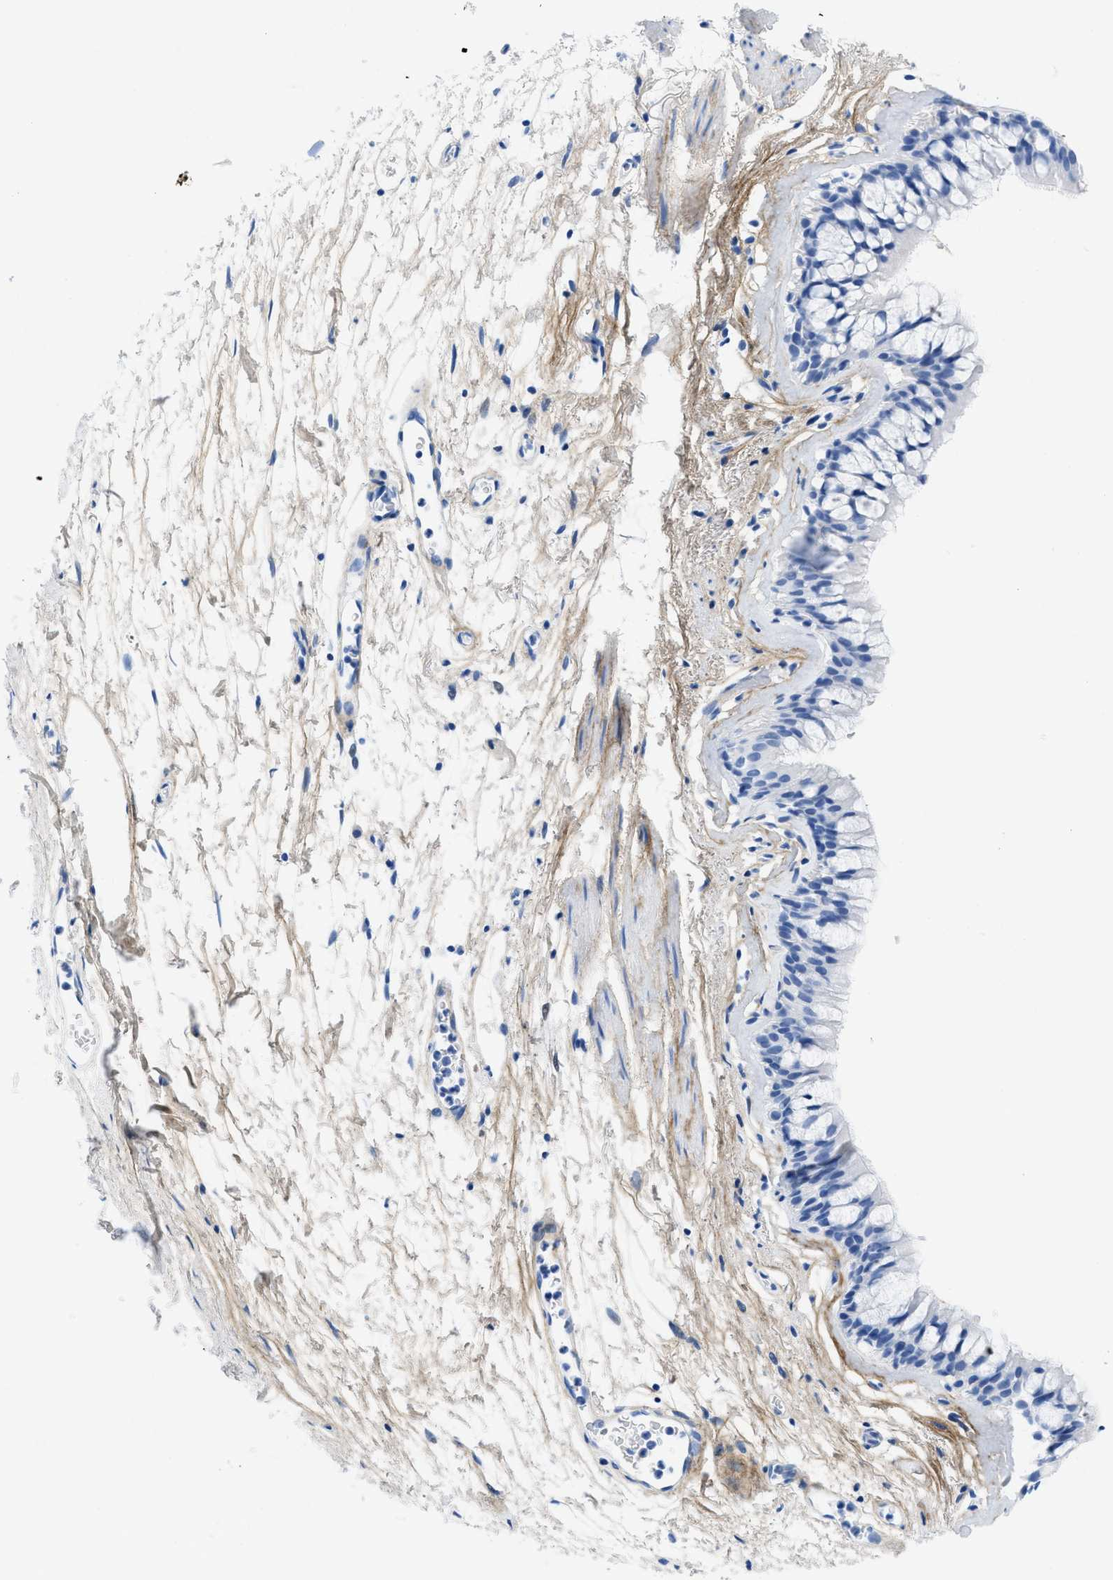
{"staining": {"intensity": "negative", "quantity": "none", "location": "none"}, "tissue": "bronchus", "cell_type": "Respiratory epithelial cells", "image_type": "normal", "snomed": [{"axis": "morphology", "description": "Normal tissue, NOS"}, {"axis": "topography", "description": "Cartilage tissue"}, {"axis": "topography", "description": "Bronchus"}], "caption": "DAB immunohistochemical staining of benign human bronchus displays no significant staining in respiratory epithelial cells.", "gene": "COL3A1", "patient": {"sex": "female", "age": 53}}